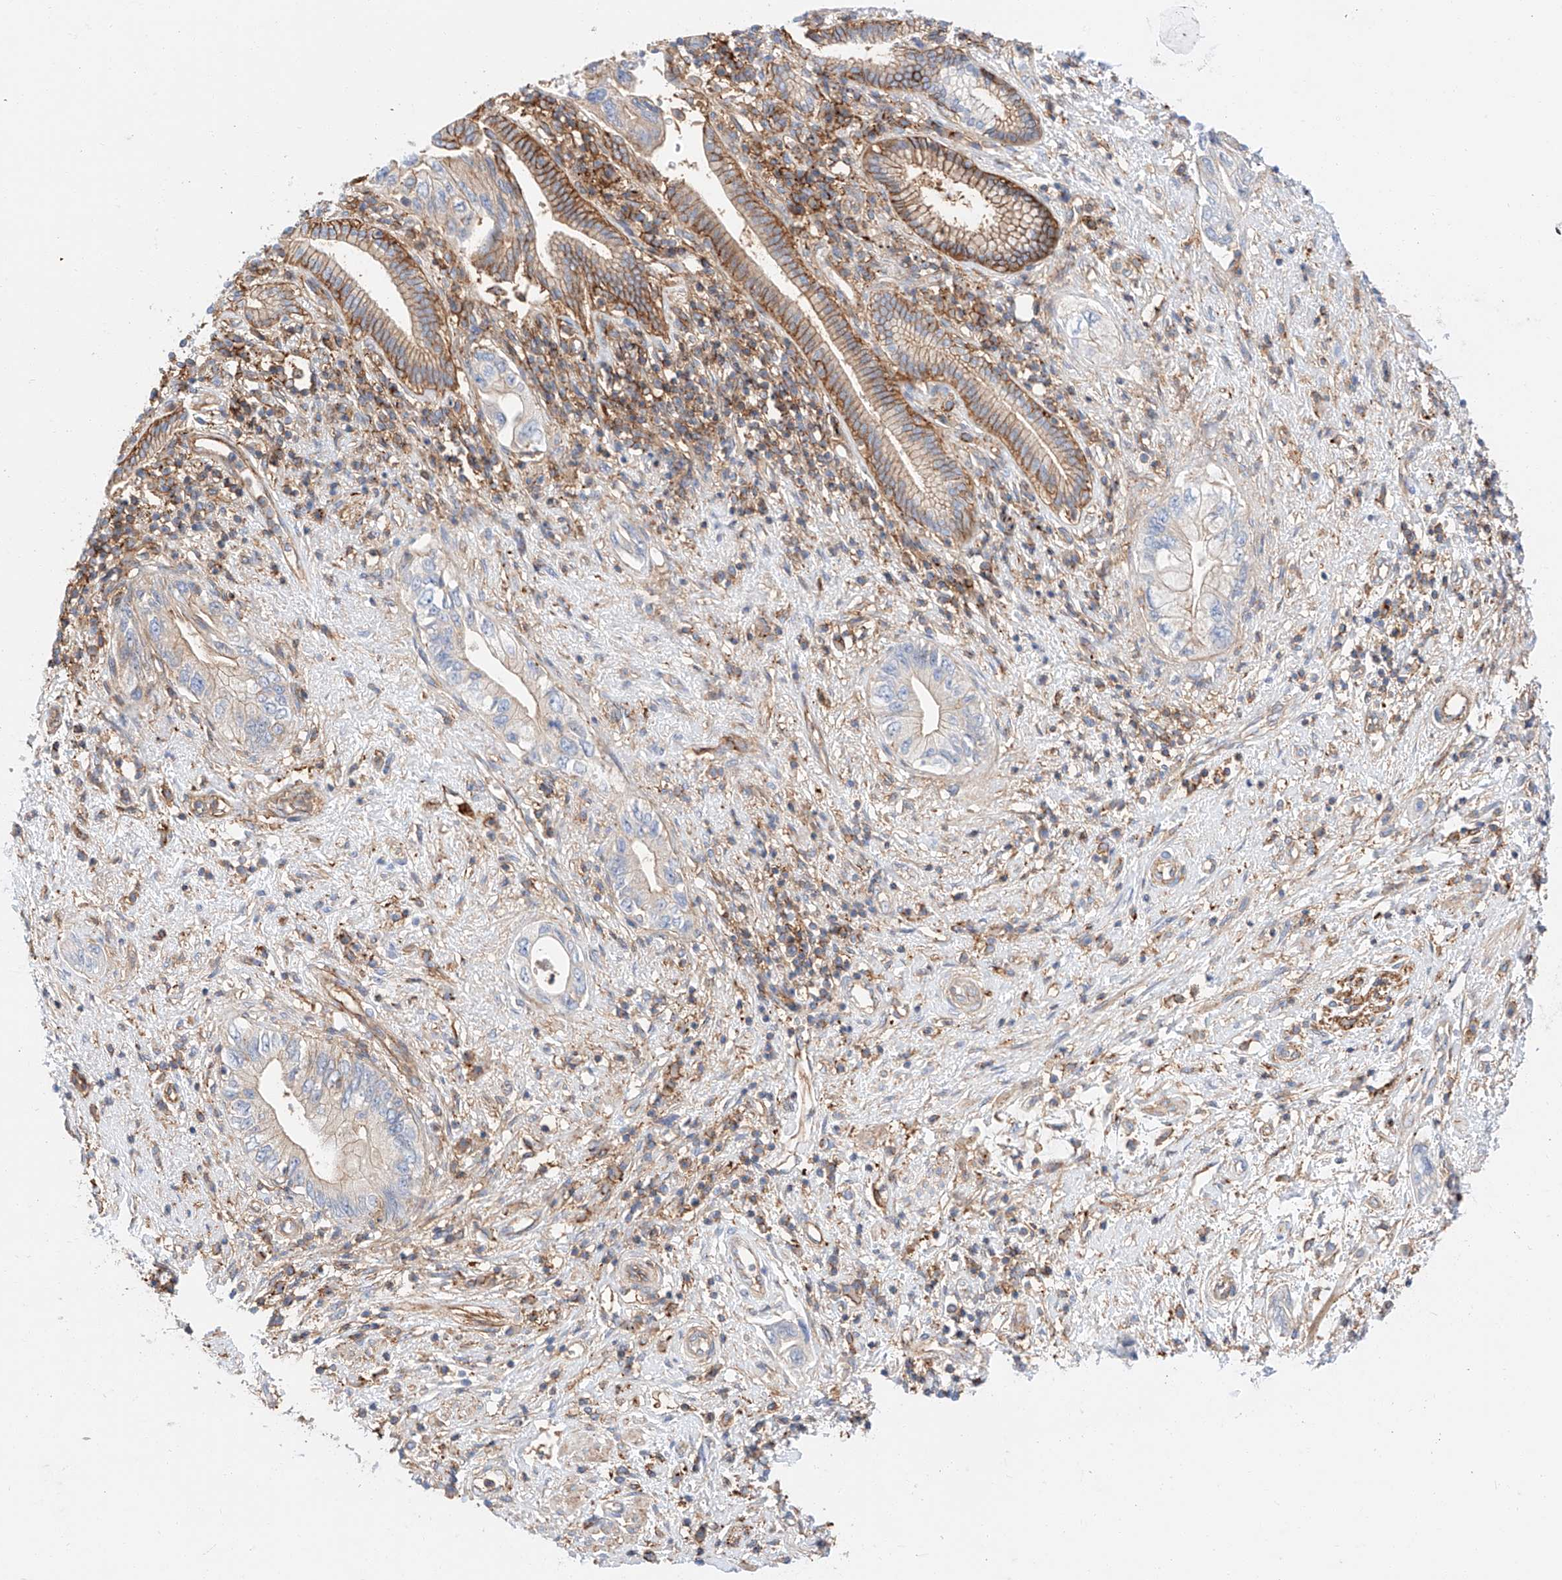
{"staining": {"intensity": "negative", "quantity": "none", "location": "none"}, "tissue": "pancreatic cancer", "cell_type": "Tumor cells", "image_type": "cancer", "snomed": [{"axis": "morphology", "description": "Adenocarcinoma, NOS"}, {"axis": "topography", "description": "Pancreas"}], "caption": "Pancreatic cancer (adenocarcinoma) was stained to show a protein in brown. There is no significant positivity in tumor cells. (Stains: DAB immunohistochemistry with hematoxylin counter stain, Microscopy: brightfield microscopy at high magnification).", "gene": "HAUS4", "patient": {"sex": "female", "age": 73}}